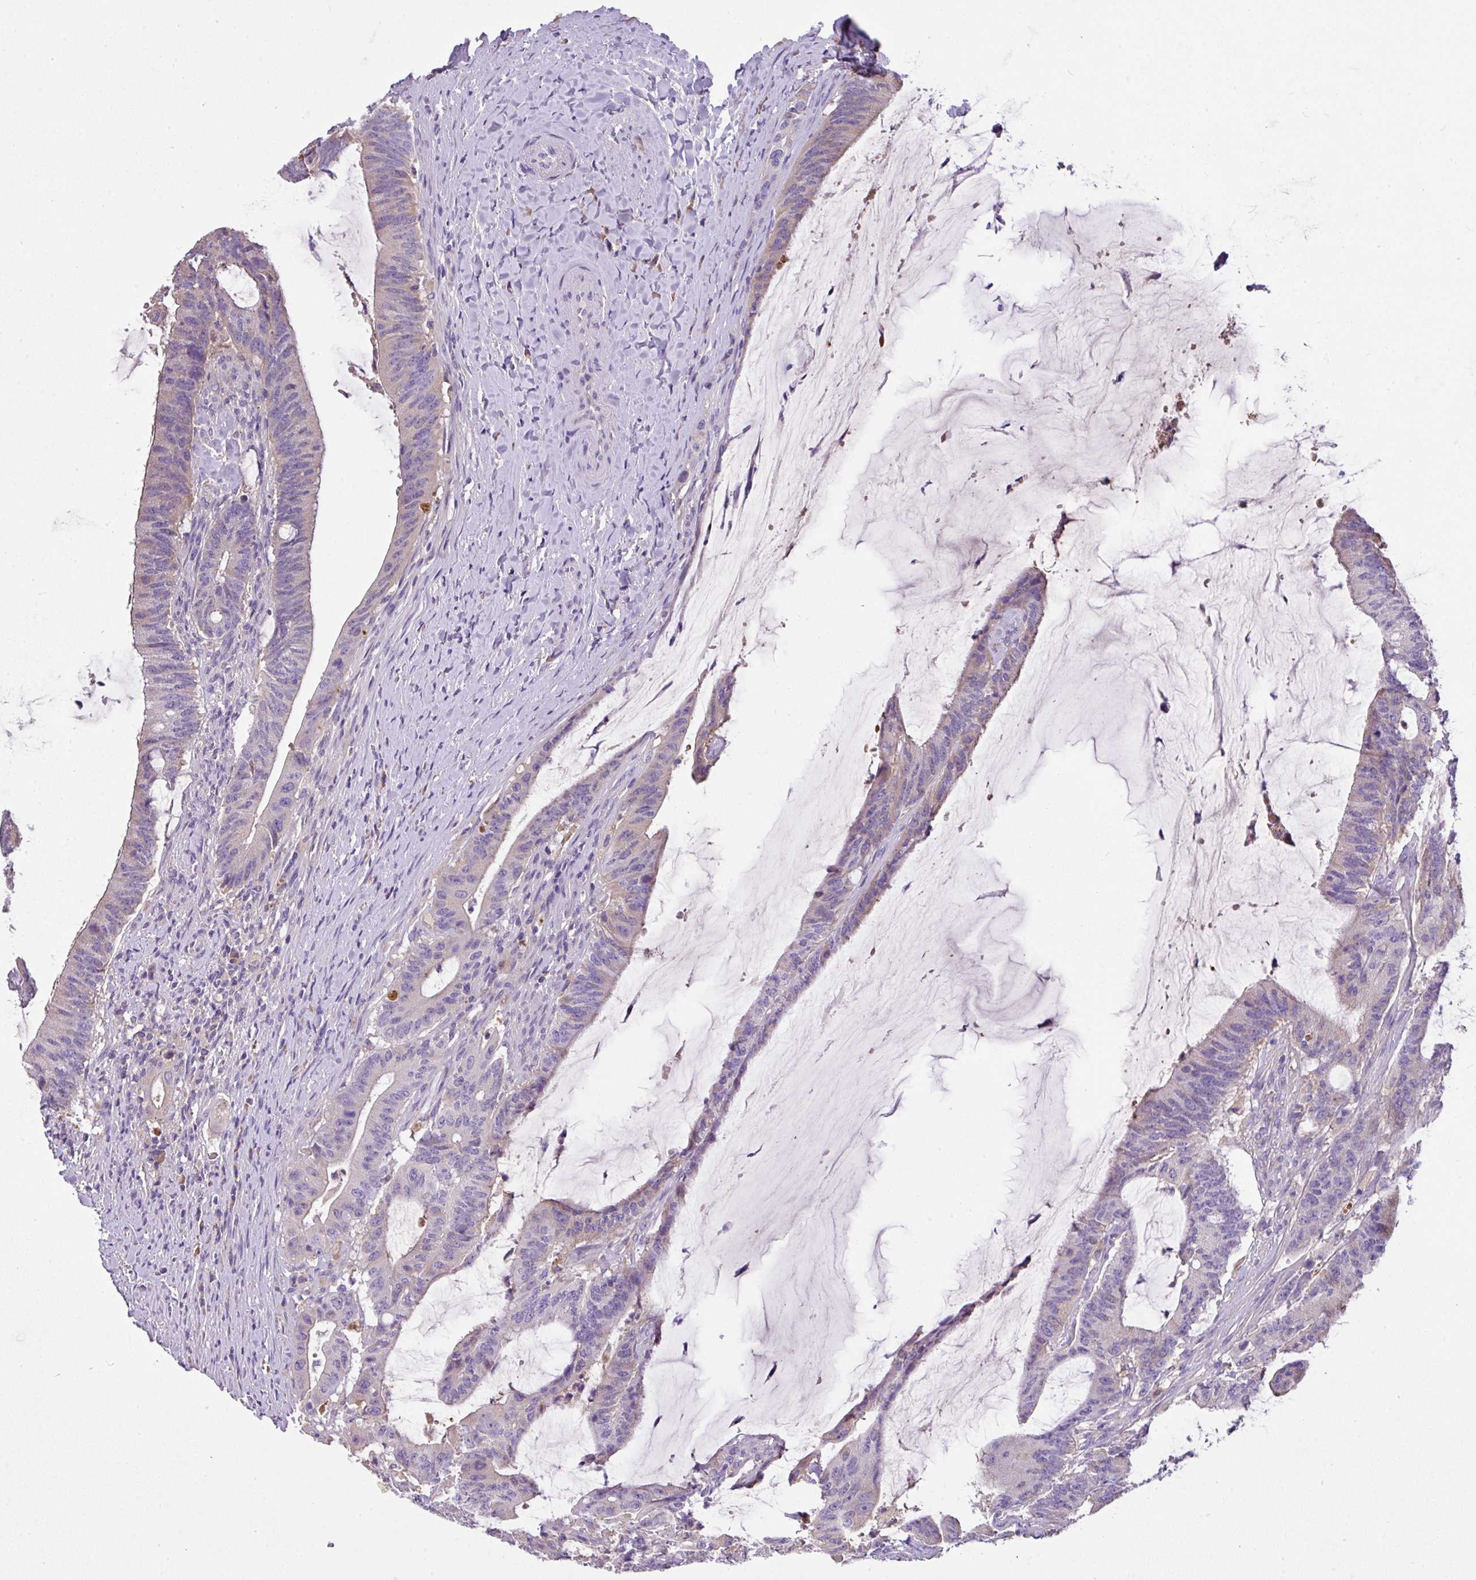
{"staining": {"intensity": "weak", "quantity": "<25%", "location": "cytoplasmic/membranous"}, "tissue": "colorectal cancer", "cell_type": "Tumor cells", "image_type": "cancer", "snomed": [{"axis": "morphology", "description": "Adenocarcinoma, NOS"}, {"axis": "topography", "description": "Colon"}], "caption": "Tumor cells show no significant protein expression in colorectal cancer.", "gene": "ANXA2R", "patient": {"sex": "female", "age": 43}}